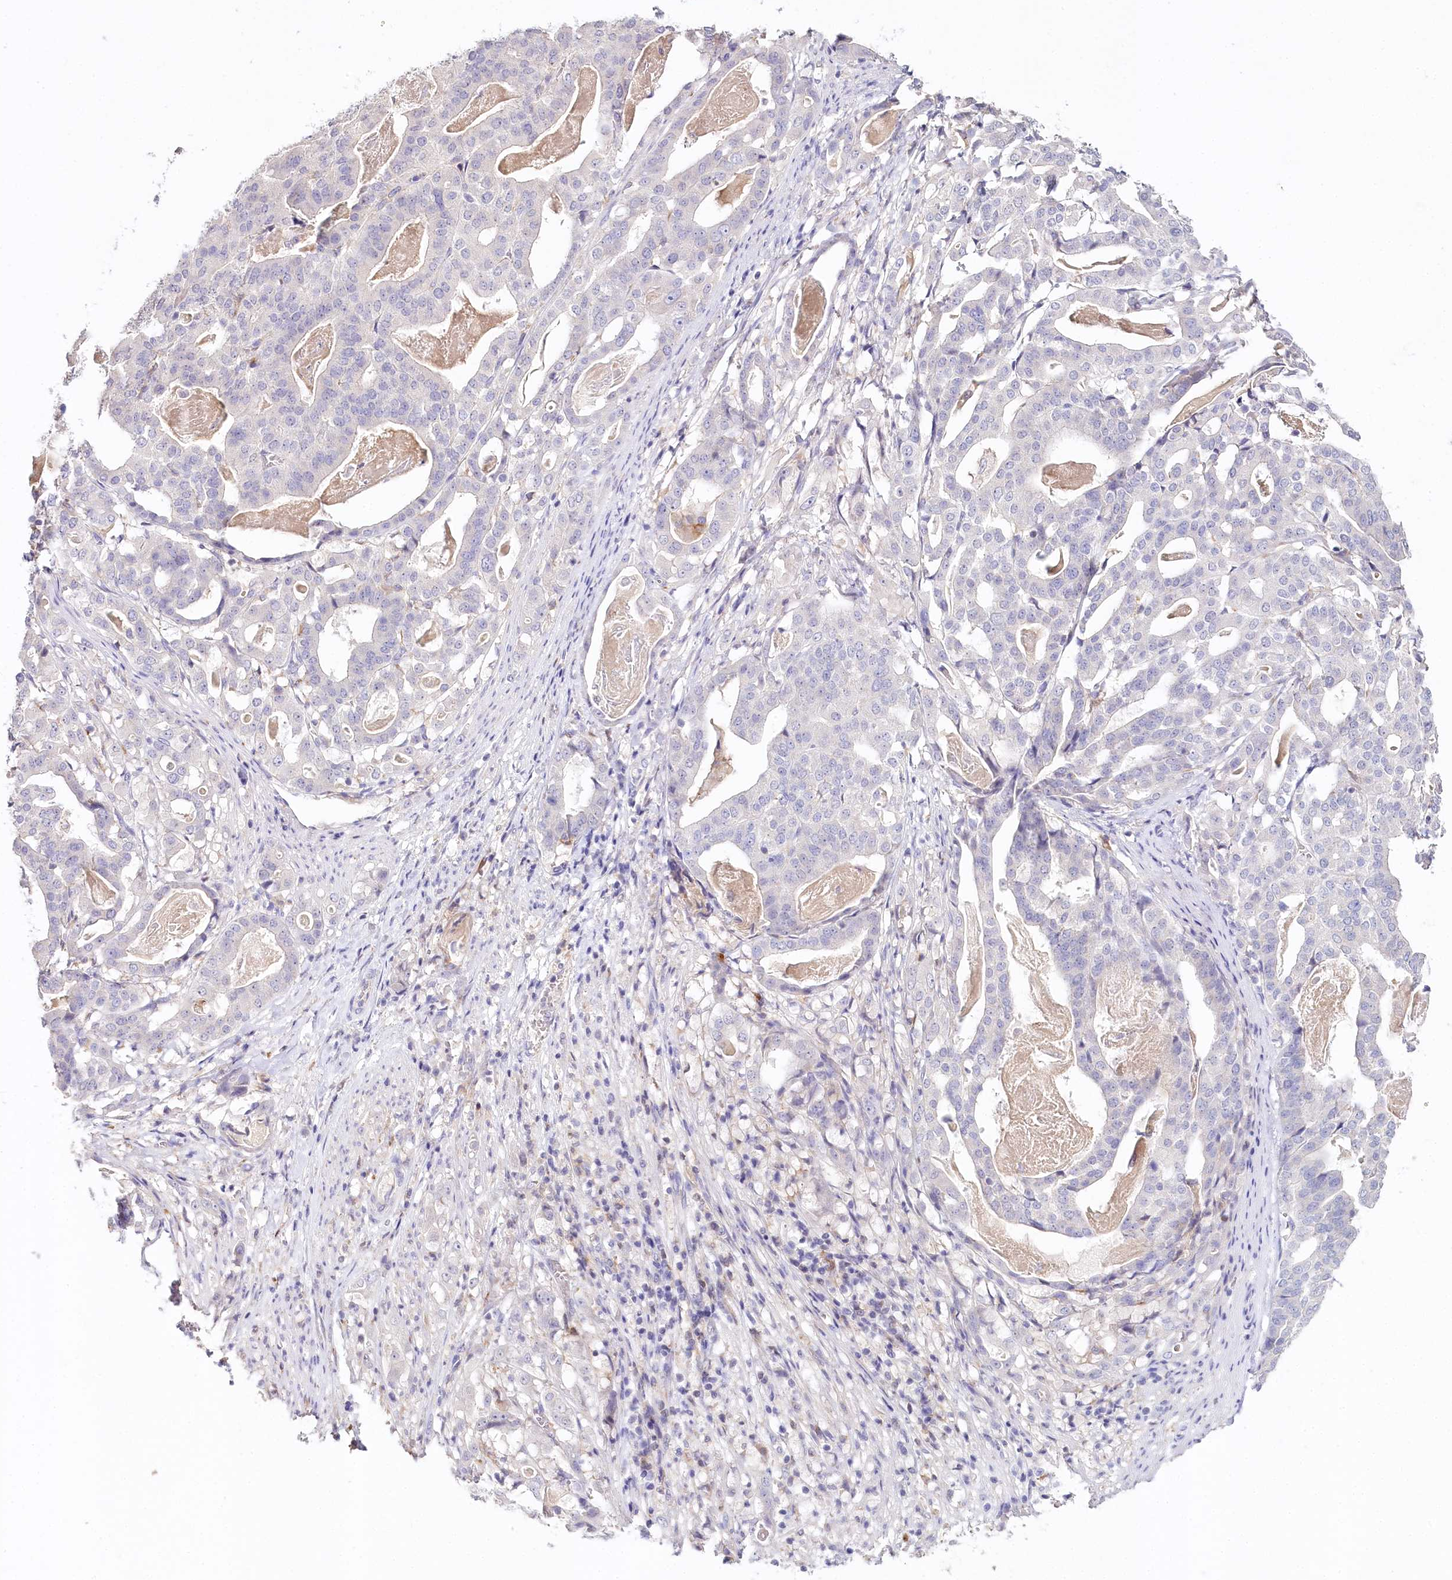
{"staining": {"intensity": "negative", "quantity": "none", "location": "none"}, "tissue": "stomach cancer", "cell_type": "Tumor cells", "image_type": "cancer", "snomed": [{"axis": "morphology", "description": "Adenocarcinoma, NOS"}, {"axis": "topography", "description": "Stomach"}], "caption": "Stomach cancer was stained to show a protein in brown. There is no significant positivity in tumor cells.", "gene": "DAPK1", "patient": {"sex": "male", "age": 48}}